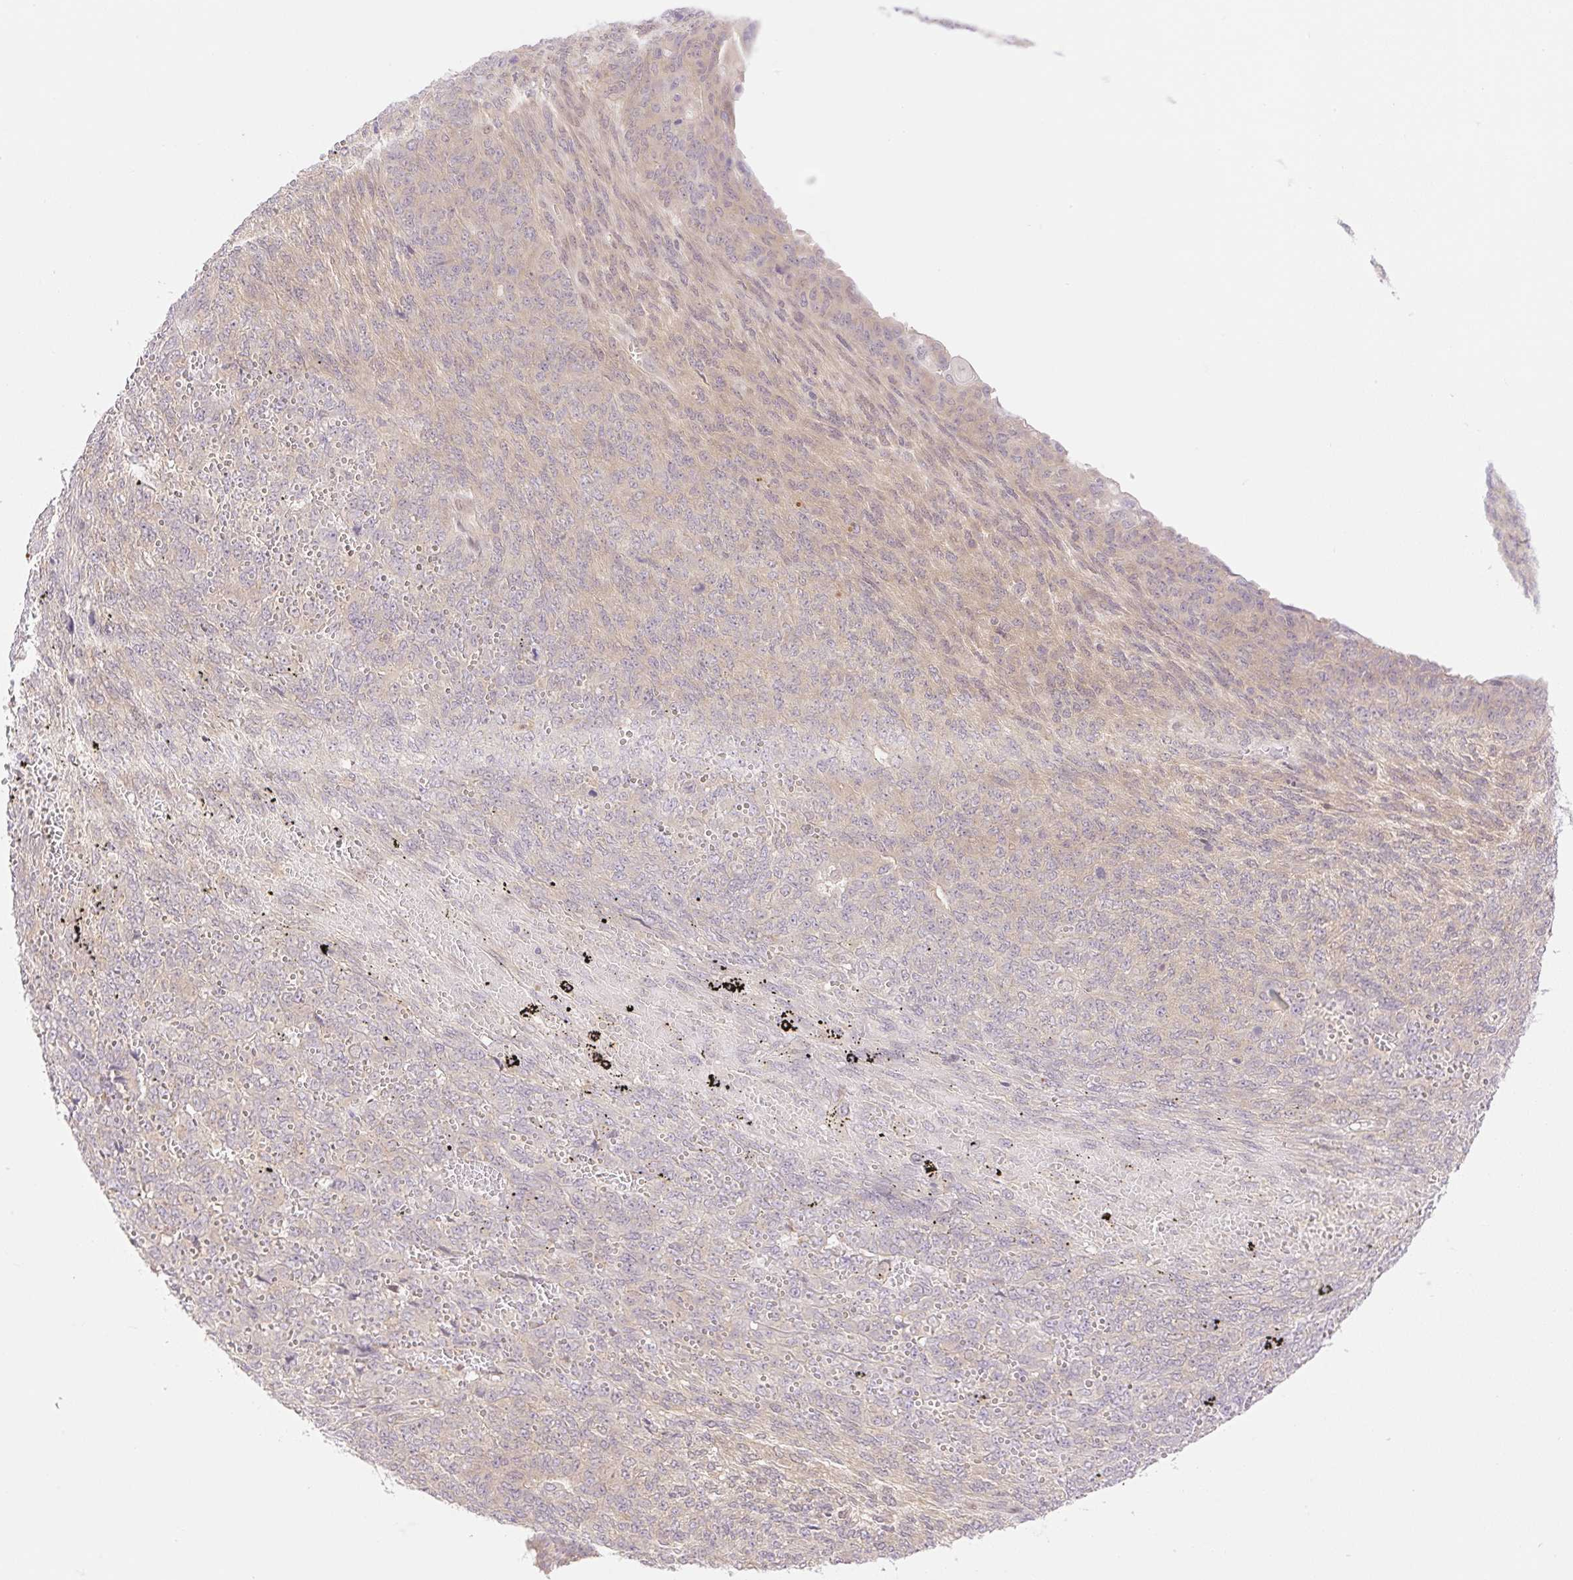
{"staining": {"intensity": "weak", "quantity": "<25%", "location": "cytoplasmic/membranous,nuclear"}, "tissue": "endometrial cancer", "cell_type": "Tumor cells", "image_type": "cancer", "snomed": [{"axis": "morphology", "description": "Adenocarcinoma, NOS"}, {"axis": "topography", "description": "Endometrium"}], "caption": "A high-resolution micrograph shows immunohistochemistry staining of adenocarcinoma (endometrial), which exhibits no significant staining in tumor cells.", "gene": "VPS25", "patient": {"sex": "female", "age": 32}}